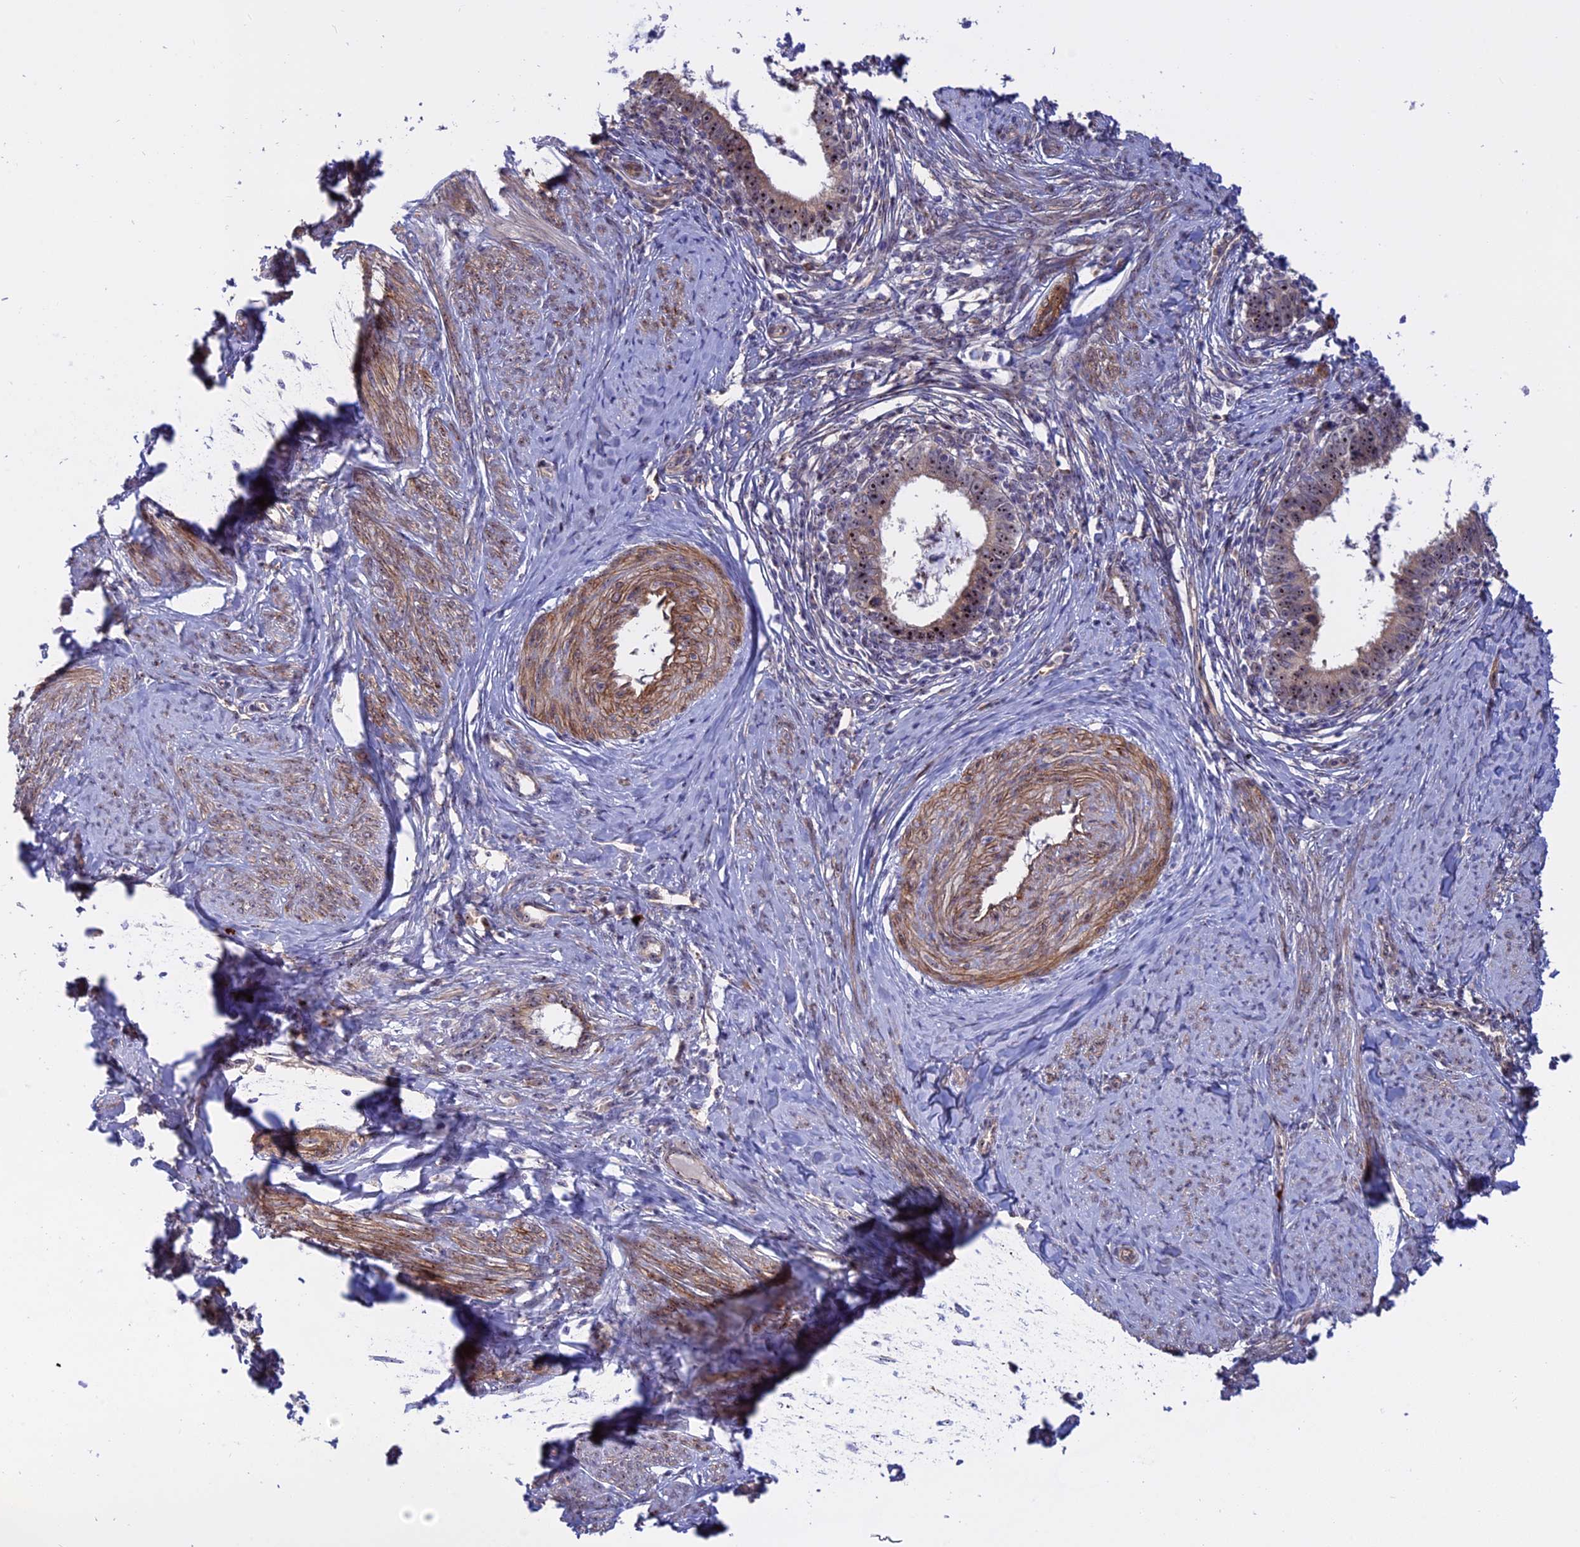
{"staining": {"intensity": "moderate", "quantity": ">75%", "location": "nuclear"}, "tissue": "cervical cancer", "cell_type": "Tumor cells", "image_type": "cancer", "snomed": [{"axis": "morphology", "description": "Adenocarcinoma, NOS"}, {"axis": "topography", "description": "Cervix"}], "caption": "About >75% of tumor cells in human cervical adenocarcinoma demonstrate moderate nuclear protein positivity as visualized by brown immunohistochemical staining.", "gene": "DBNDD1", "patient": {"sex": "female", "age": 36}}